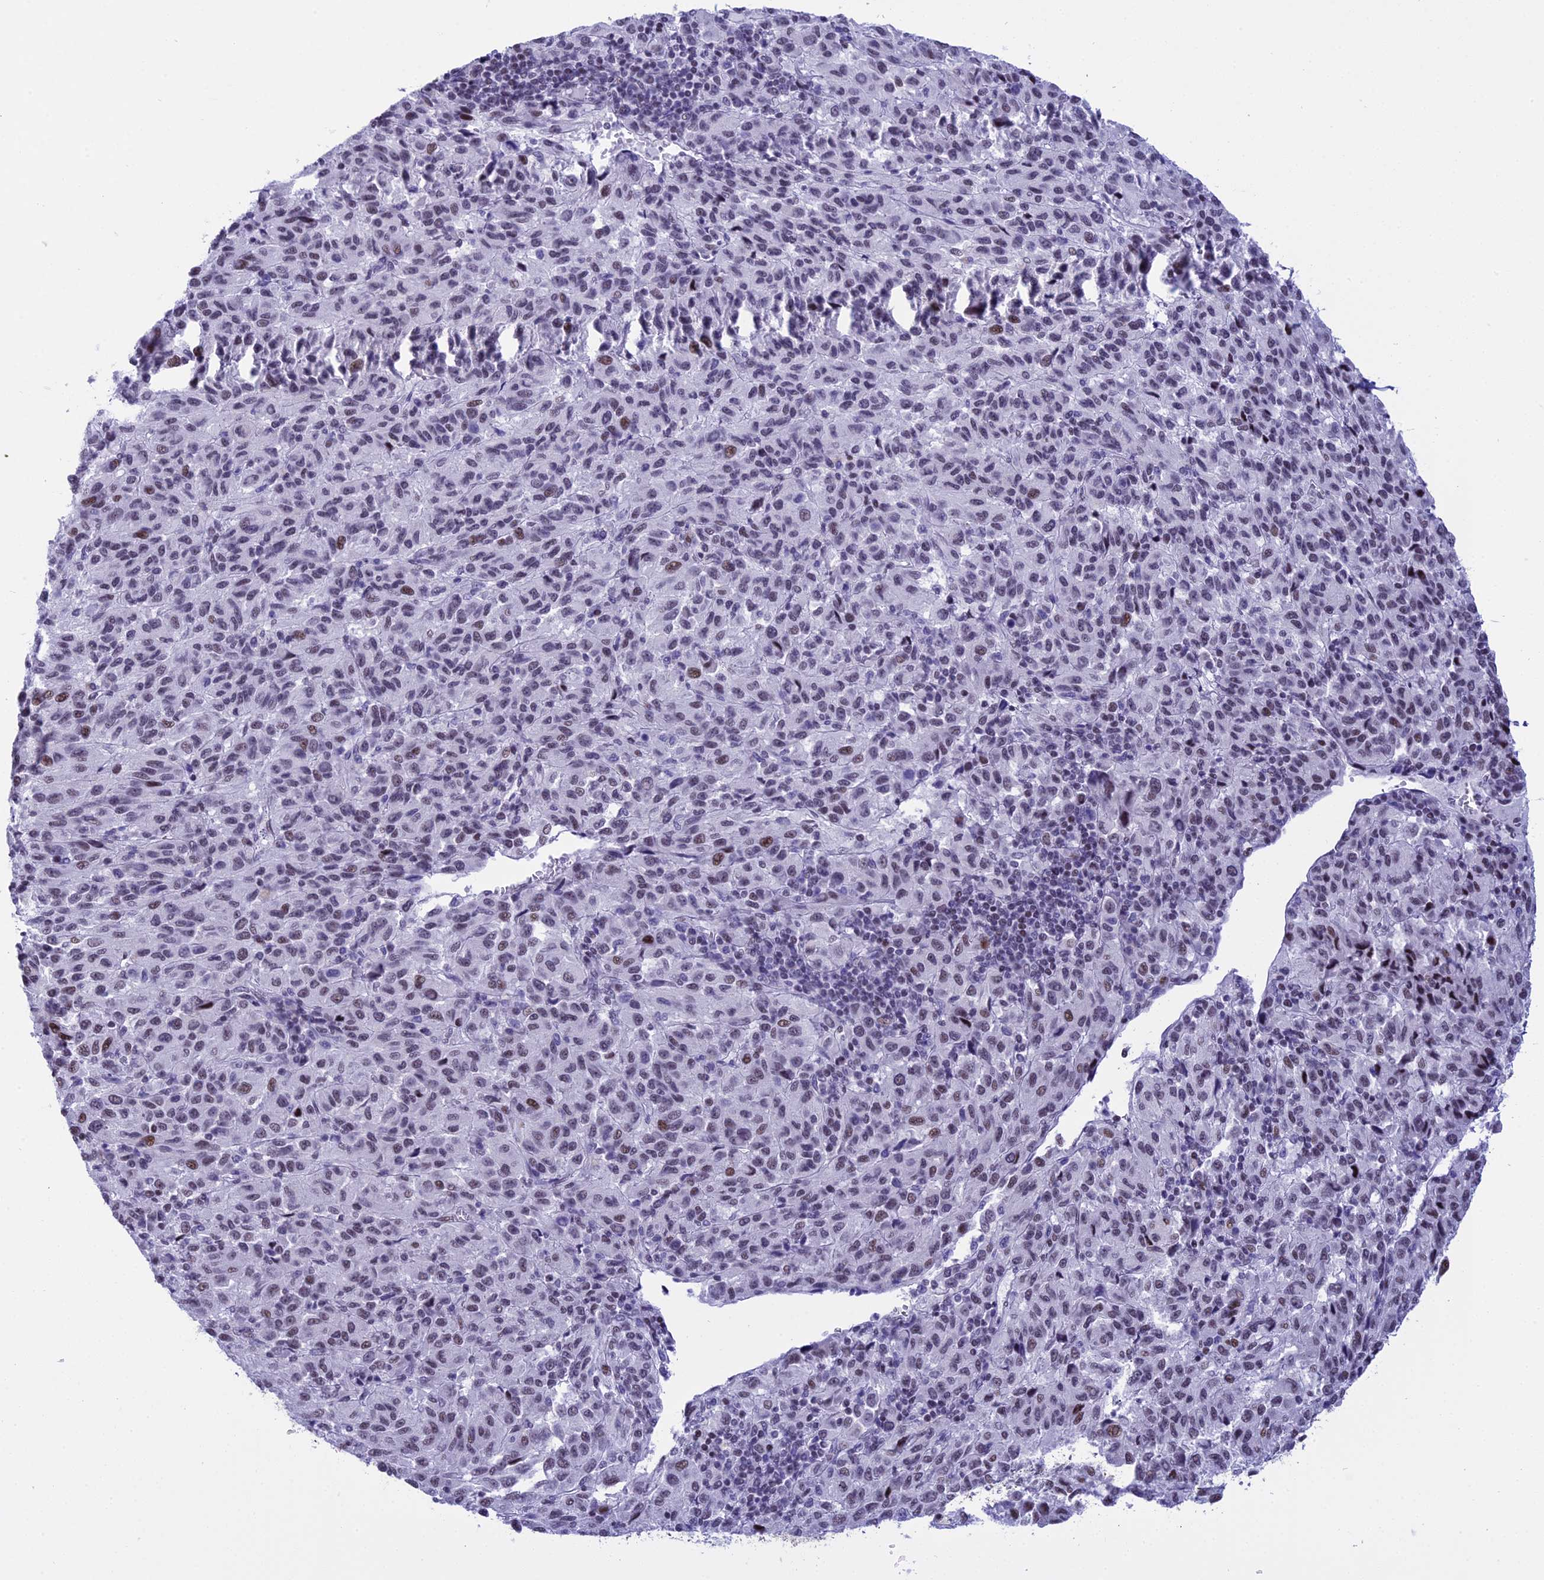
{"staining": {"intensity": "moderate", "quantity": "<25%", "location": "nuclear"}, "tissue": "melanoma", "cell_type": "Tumor cells", "image_type": "cancer", "snomed": [{"axis": "morphology", "description": "Malignant melanoma, Metastatic site"}, {"axis": "topography", "description": "Lung"}], "caption": "About <25% of tumor cells in melanoma exhibit moderate nuclear protein staining as visualized by brown immunohistochemical staining.", "gene": "SPIRE2", "patient": {"sex": "male", "age": 64}}